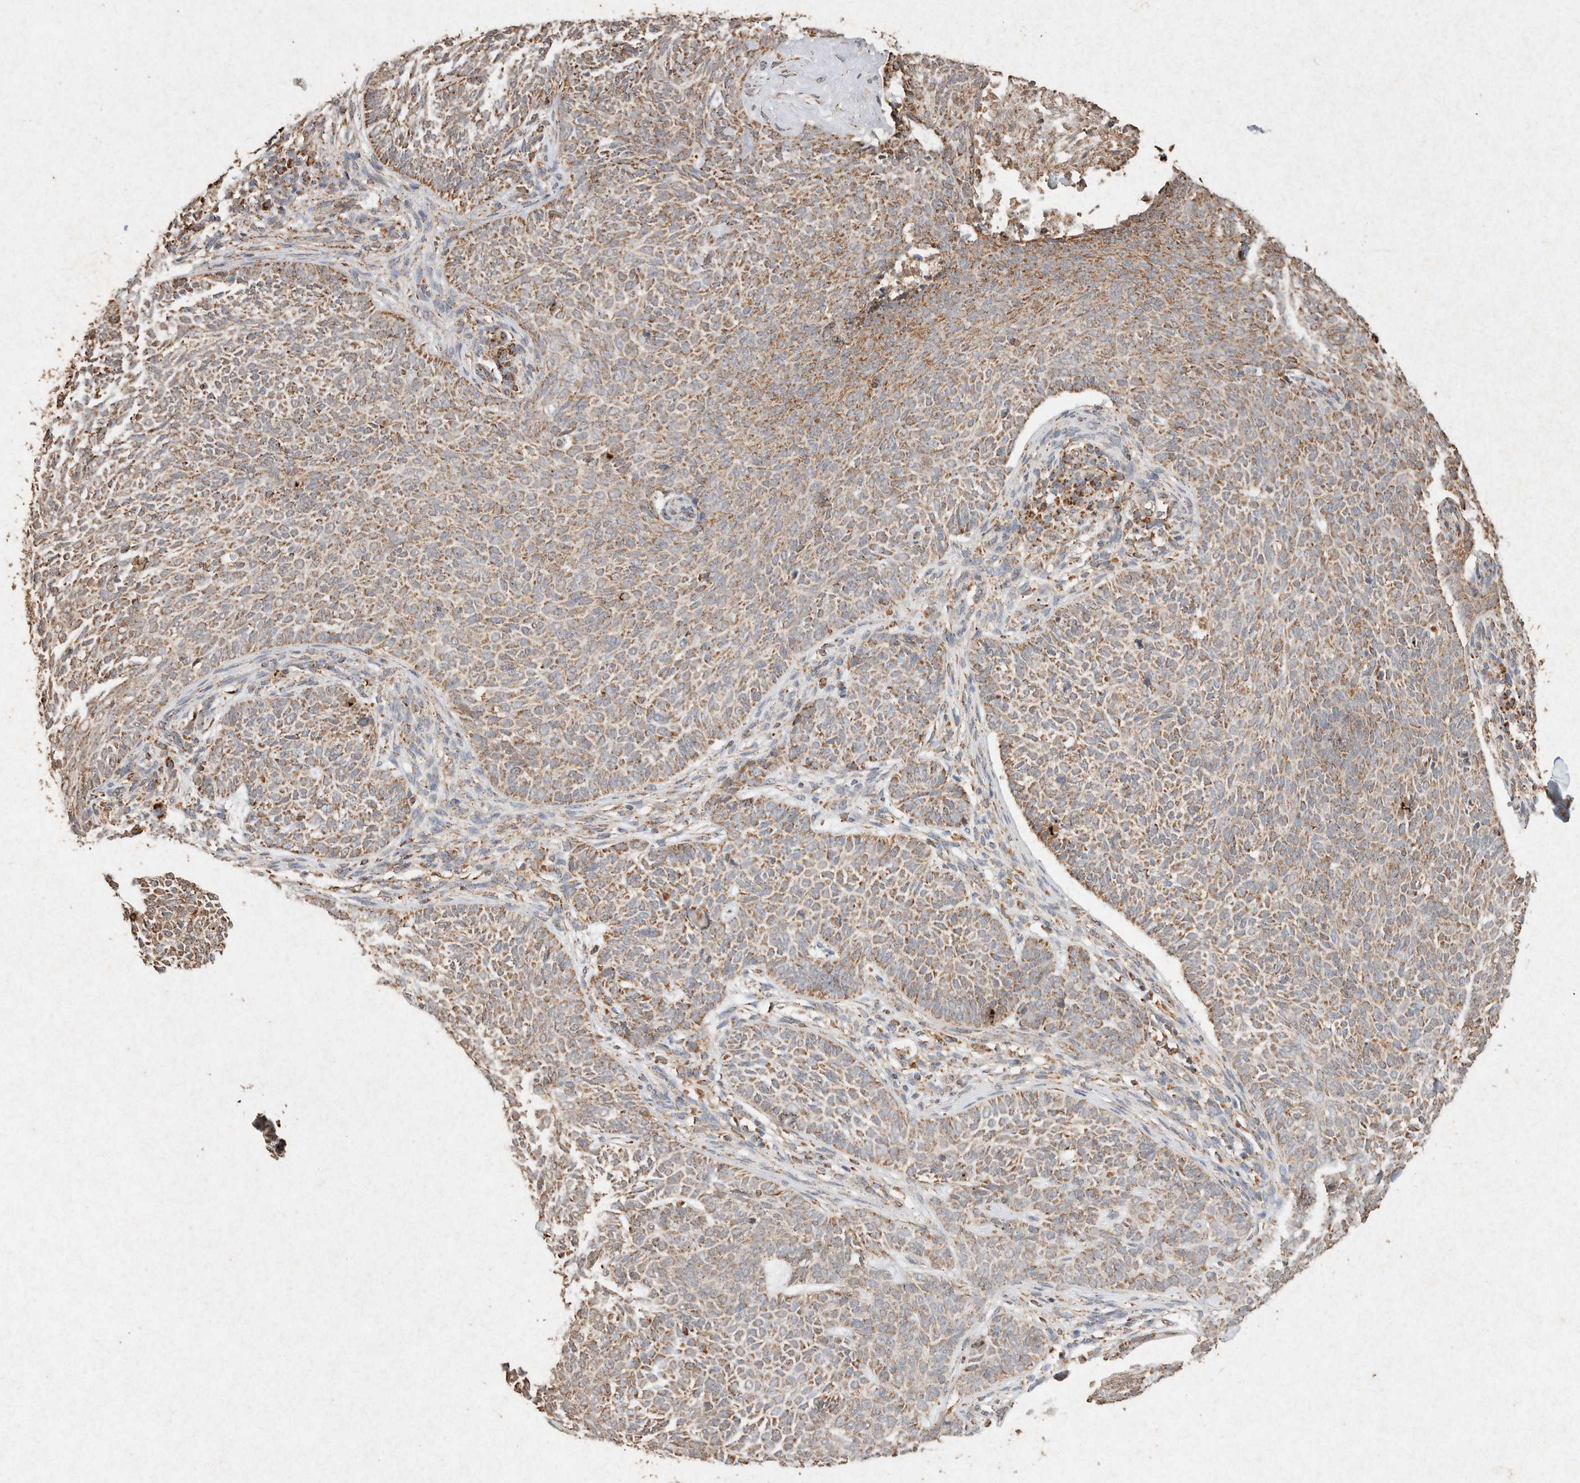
{"staining": {"intensity": "moderate", "quantity": ">75%", "location": "cytoplasmic/membranous"}, "tissue": "skin cancer", "cell_type": "Tumor cells", "image_type": "cancer", "snomed": [{"axis": "morphology", "description": "Basal cell carcinoma"}, {"axis": "topography", "description": "Skin"}], "caption": "A brown stain shows moderate cytoplasmic/membranous expression of a protein in human basal cell carcinoma (skin) tumor cells. Nuclei are stained in blue.", "gene": "SDC2", "patient": {"sex": "male", "age": 87}}